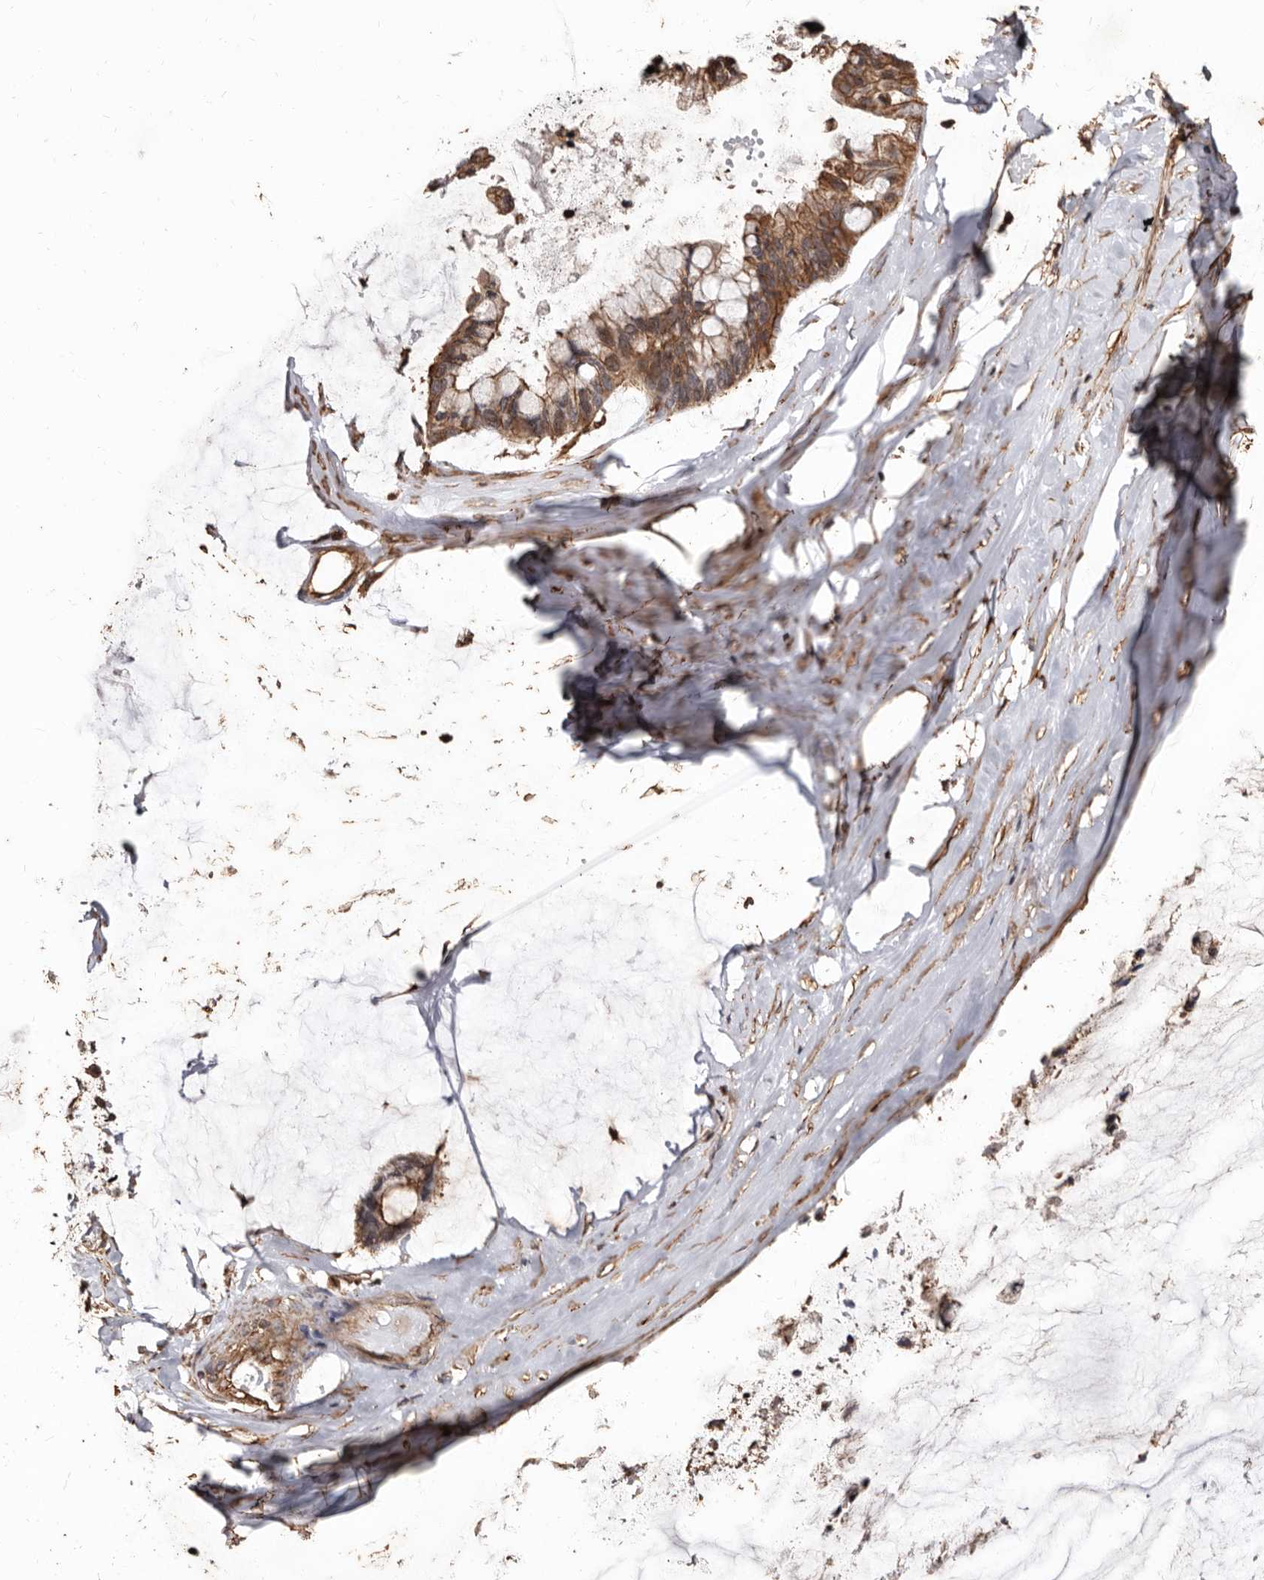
{"staining": {"intensity": "moderate", "quantity": ">75%", "location": "cytoplasmic/membranous"}, "tissue": "ovarian cancer", "cell_type": "Tumor cells", "image_type": "cancer", "snomed": [{"axis": "morphology", "description": "Cystadenocarcinoma, mucinous, NOS"}, {"axis": "topography", "description": "Ovary"}], "caption": "Immunohistochemical staining of human mucinous cystadenocarcinoma (ovarian) displays medium levels of moderate cytoplasmic/membranous protein expression in about >75% of tumor cells. (Brightfield microscopy of DAB IHC at high magnification).", "gene": "GSK3A", "patient": {"sex": "female", "age": 39}}